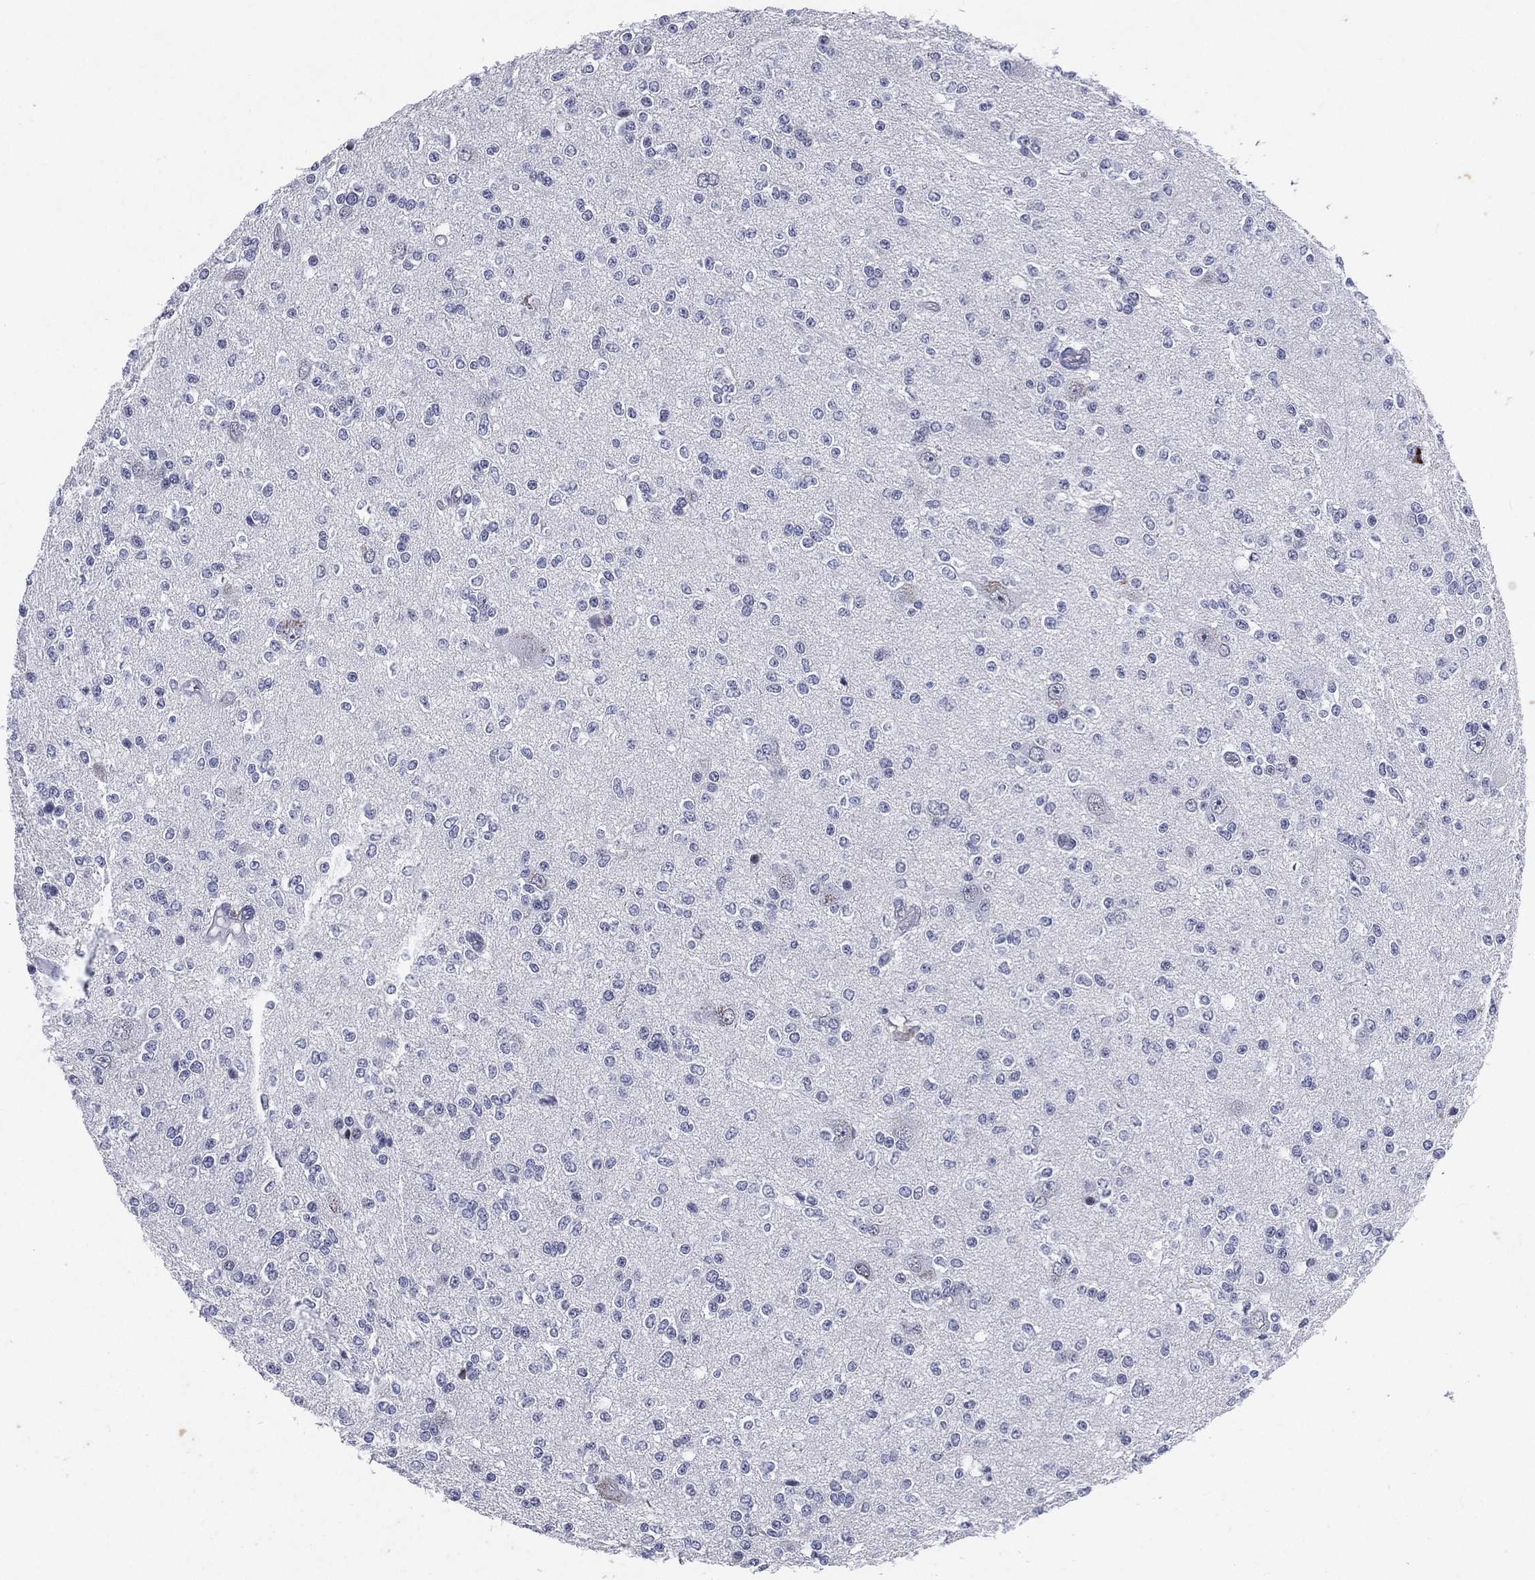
{"staining": {"intensity": "negative", "quantity": "none", "location": "none"}, "tissue": "glioma", "cell_type": "Tumor cells", "image_type": "cancer", "snomed": [{"axis": "morphology", "description": "Glioma, malignant, Low grade"}, {"axis": "topography", "description": "Brain"}], "caption": "The immunohistochemistry (IHC) image has no significant staining in tumor cells of malignant glioma (low-grade) tissue. (DAB immunohistochemistry, high magnification).", "gene": "IFT27", "patient": {"sex": "male", "age": 67}}